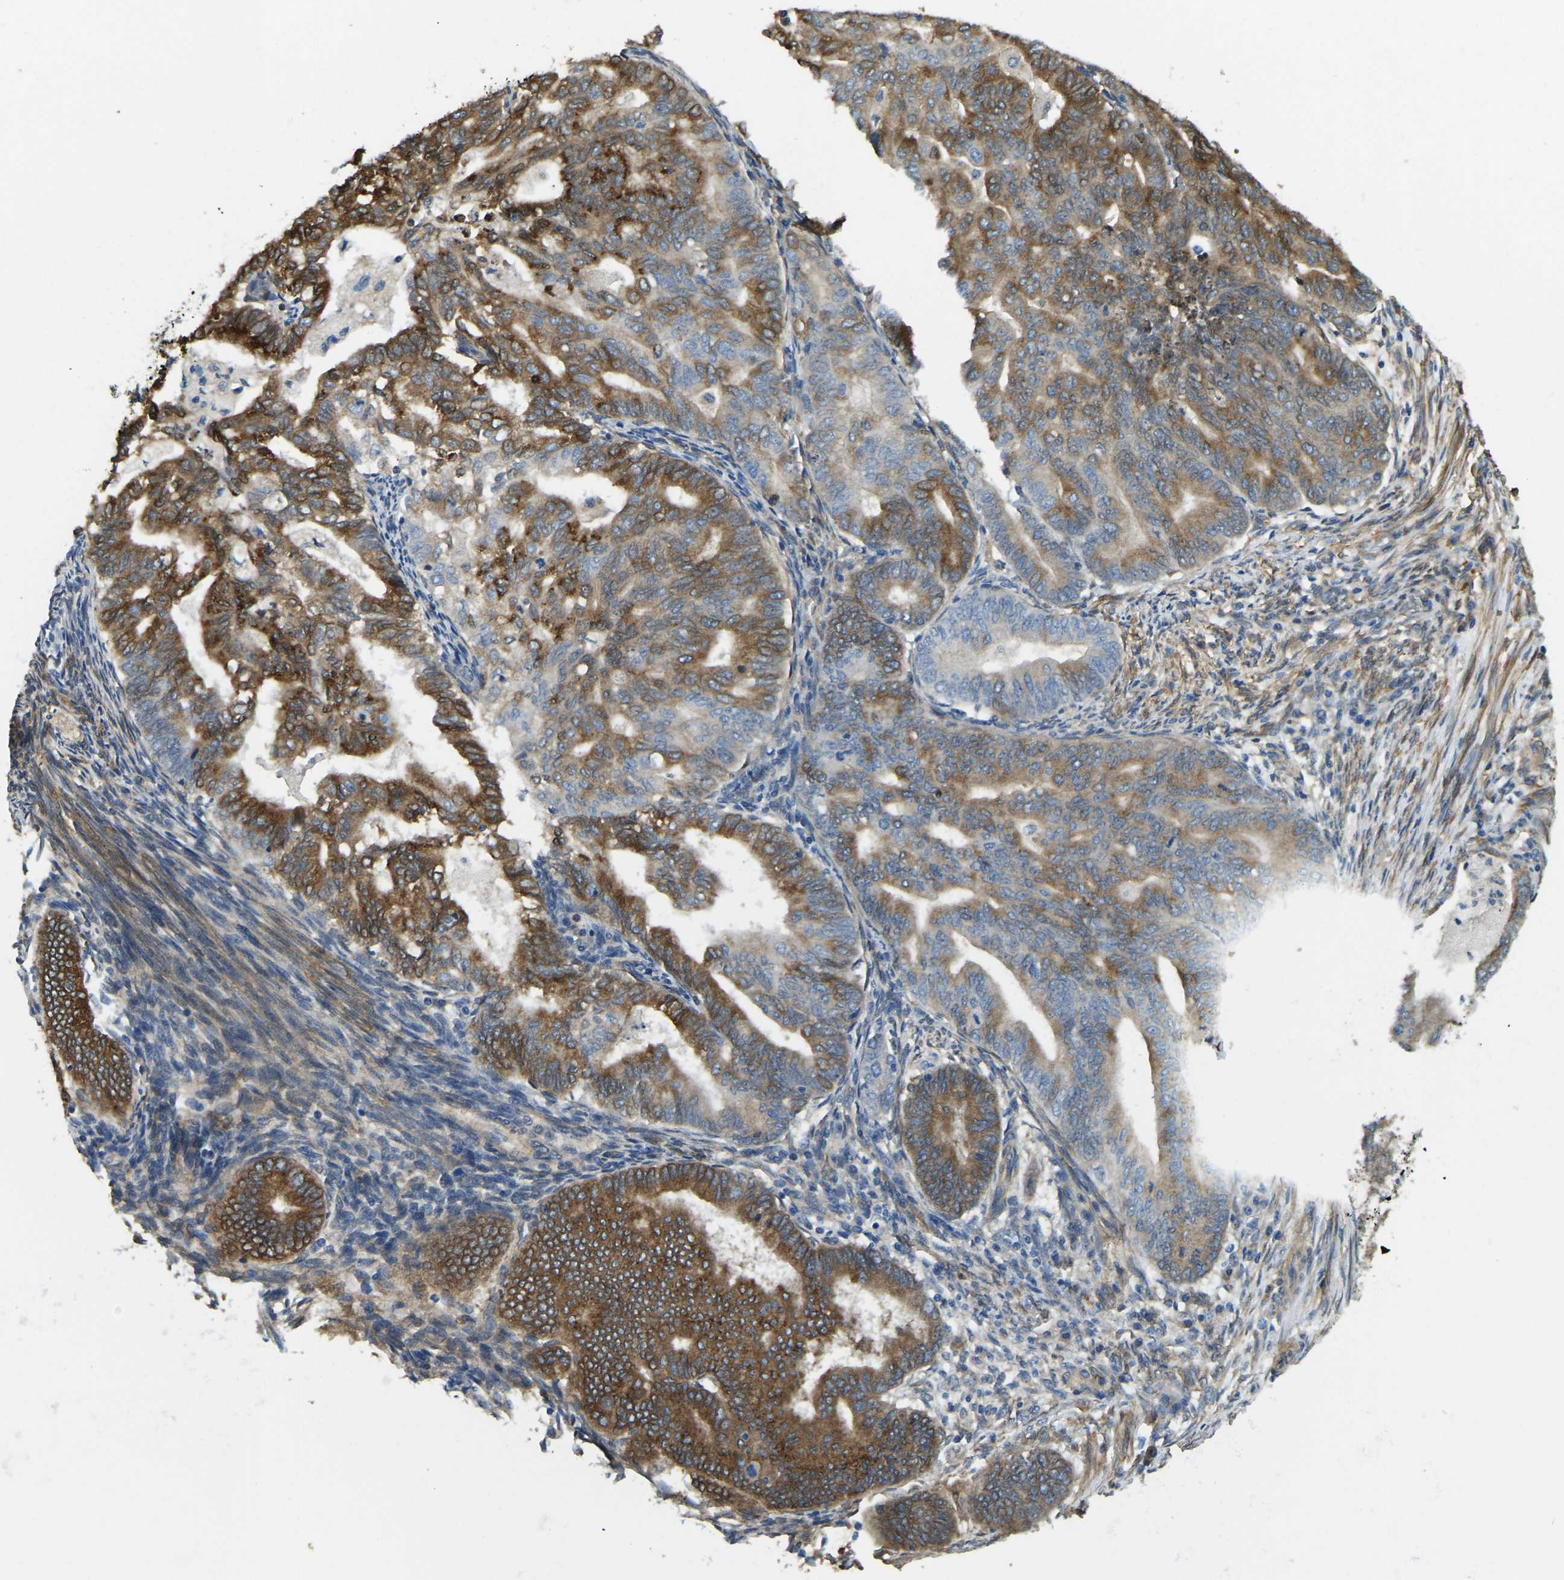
{"staining": {"intensity": "strong", "quantity": ">75%", "location": "cytoplasmic/membranous"}, "tissue": "endometrial cancer", "cell_type": "Tumor cells", "image_type": "cancer", "snomed": [{"axis": "morphology", "description": "Polyp, NOS"}, {"axis": "morphology", "description": "Adenocarcinoma, NOS"}, {"axis": "morphology", "description": "Adenoma, NOS"}, {"axis": "topography", "description": "Endometrium"}], "caption": "Protein staining of endometrial adenocarcinoma tissue reveals strong cytoplasmic/membranous staining in about >75% of tumor cells. Using DAB (3,3'-diaminobenzidine) (brown) and hematoxylin (blue) stains, captured at high magnification using brightfield microscopy.", "gene": "ERGIC1", "patient": {"sex": "female", "age": 79}}